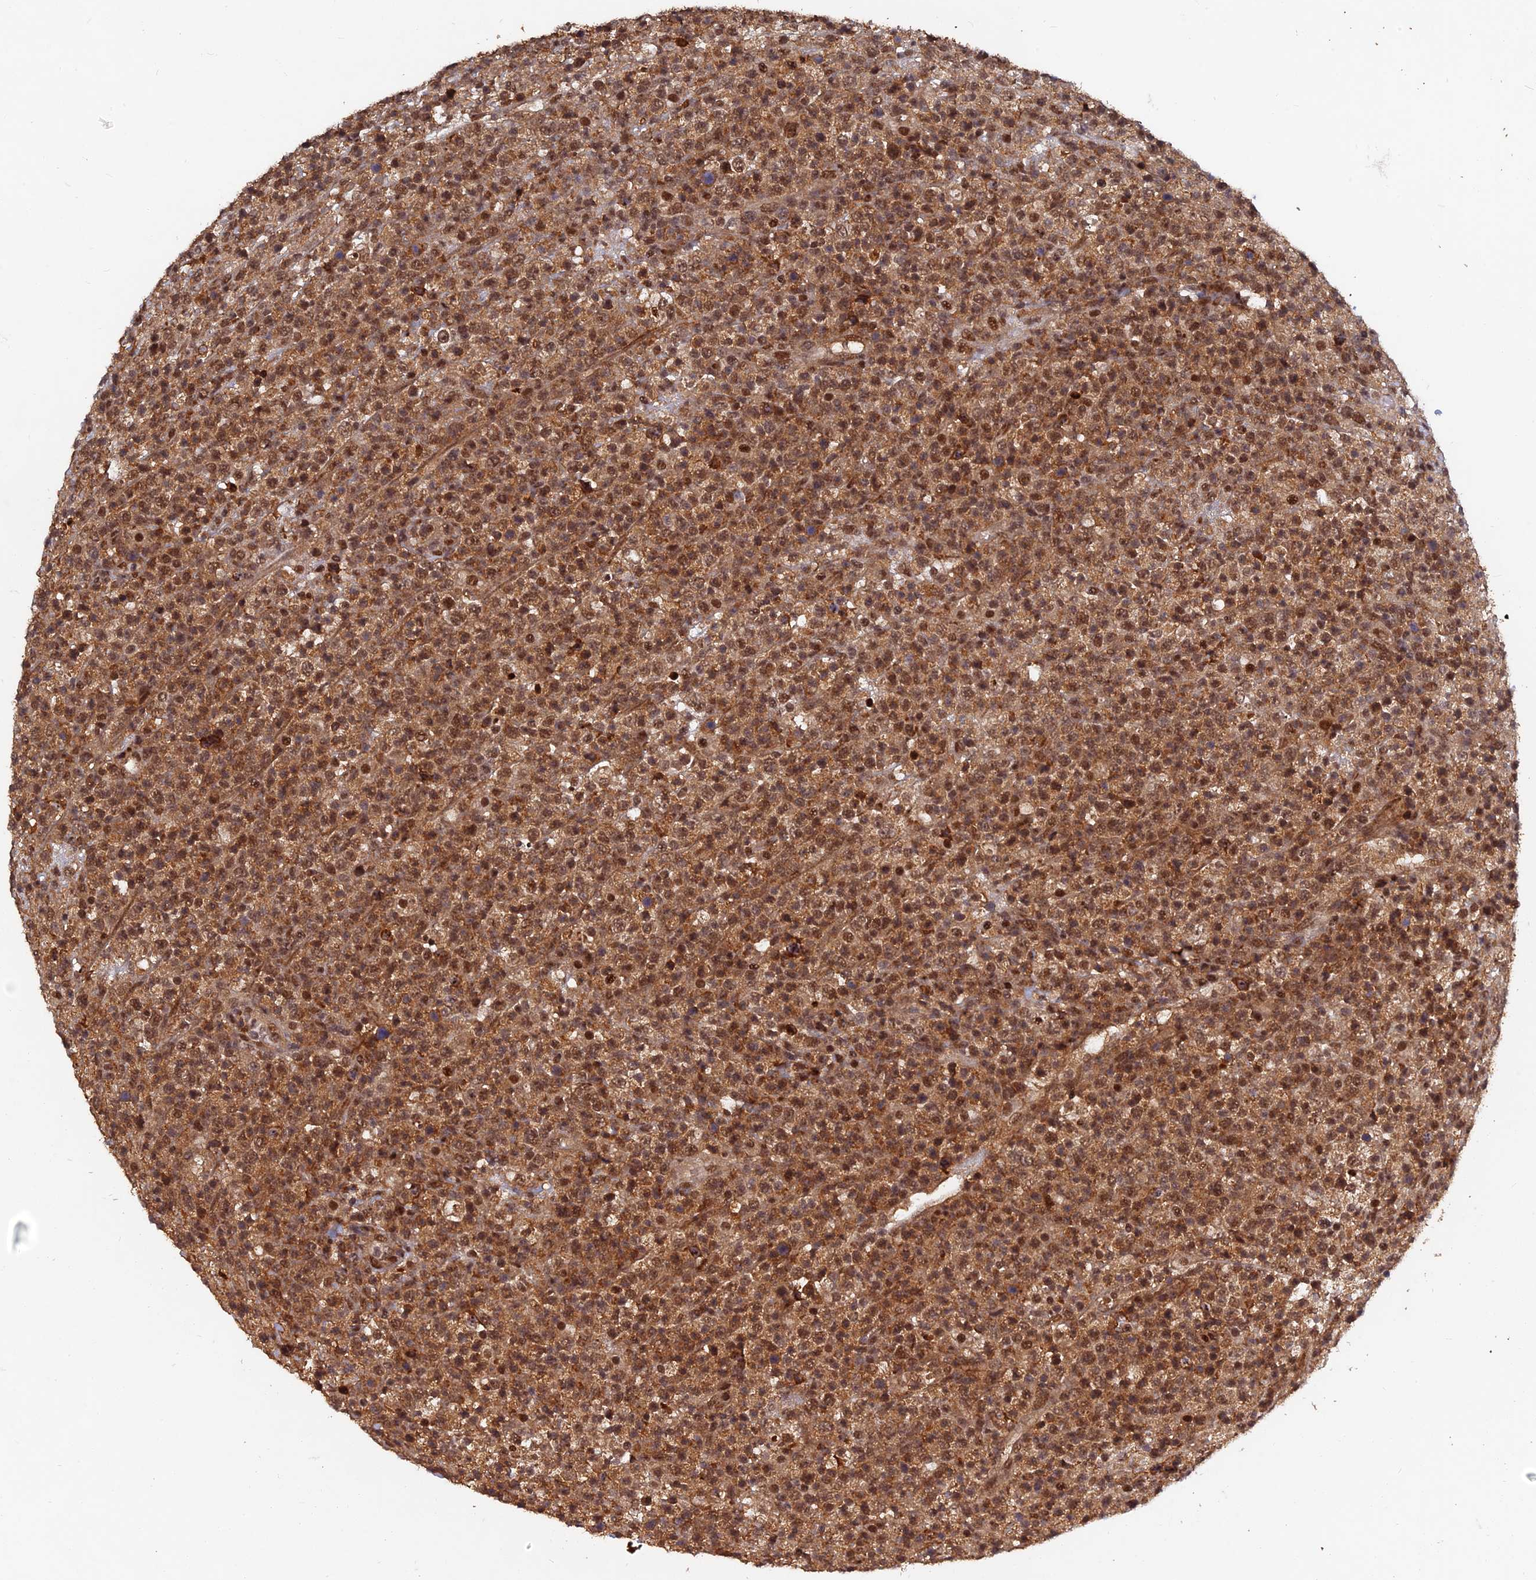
{"staining": {"intensity": "moderate", "quantity": ">75%", "location": "cytoplasmic/membranous,nuclear"}, "tissue": "lymphoma", "cell_type": "Tumor cells", "image_type": "cancer", "snomed": [{"axis": "morphology", "description": "Malignant lymphoma, non-Hodgkin's type, High grade"}, {"axis": "topography", "description": "Colon"}], "caption": "A brown stain highlights moderate cytoplasmic/membranous and nuclear staining of a protein in lymphoma tumor cells. (DAB (3,3'-diaminobenzidine) IHC, brown staining for protein, blue staining for nuclei).", "gene": "FAM53C", "patient": {"sex": "female", "age": 53}}